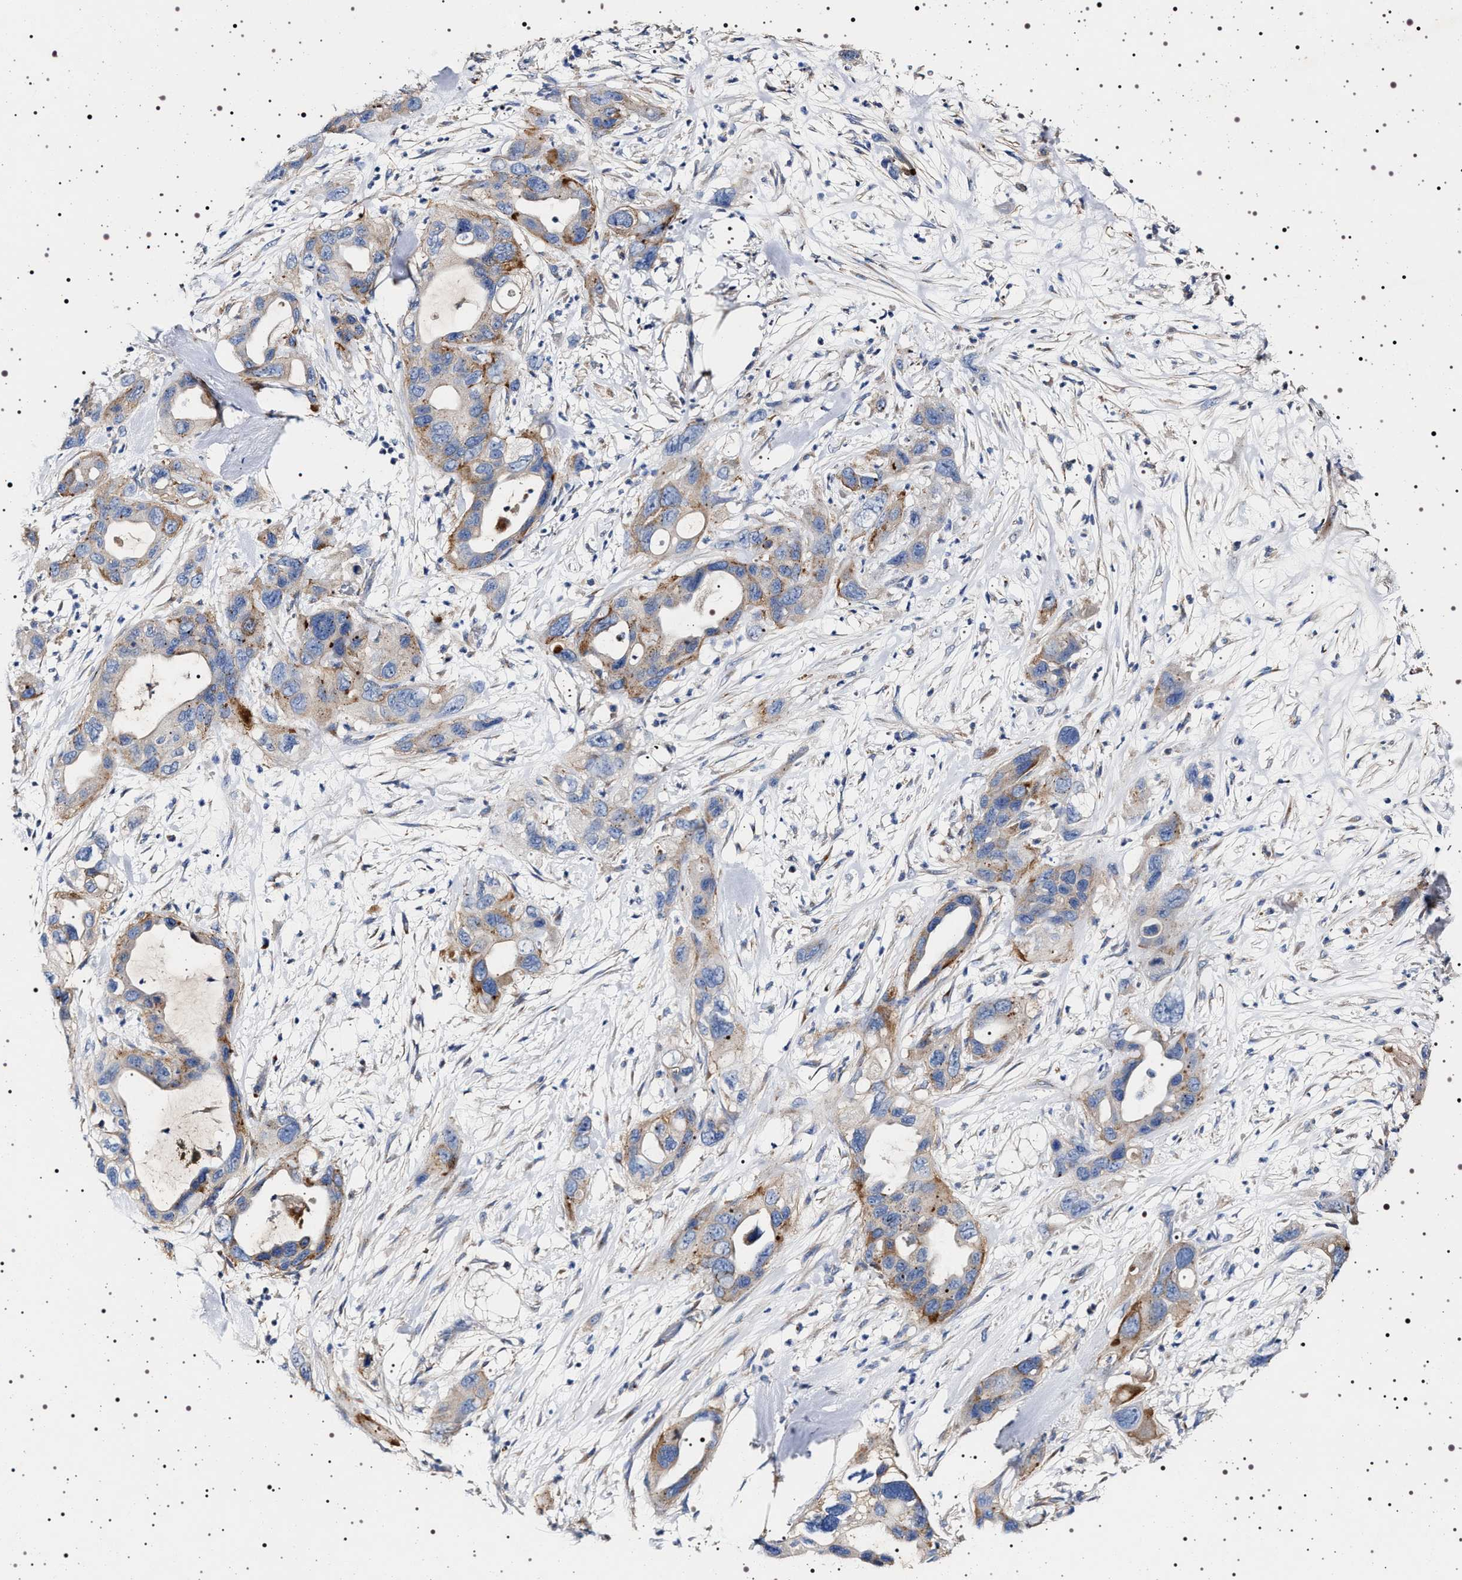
{"staining": {"intensity": "moderate", "quantity": "25%-75%", "location": "cytoplasmic/membranous"}, "tissue": "pancreatic cancer", "cell_type": "Tumor cells", "image_type": "cancer", "snomed": [{"axis": "morphology", "description": "Adenocarcinoma, NOS"}, {"axis": "topography", "description": "Pancreas"}], "caption": "Protein expression analysis of pancreatic adenocarcinoma demonstrates moderate cytoplasmic/membranous positivity in about 25%-75% of tumor cells. Immunohistochemistry (ihc) stains the protein of interest in brown and the nuclei are stained blue.", "gene": "NAALADL2", "patient": {"sex": "female", "age": 71}}